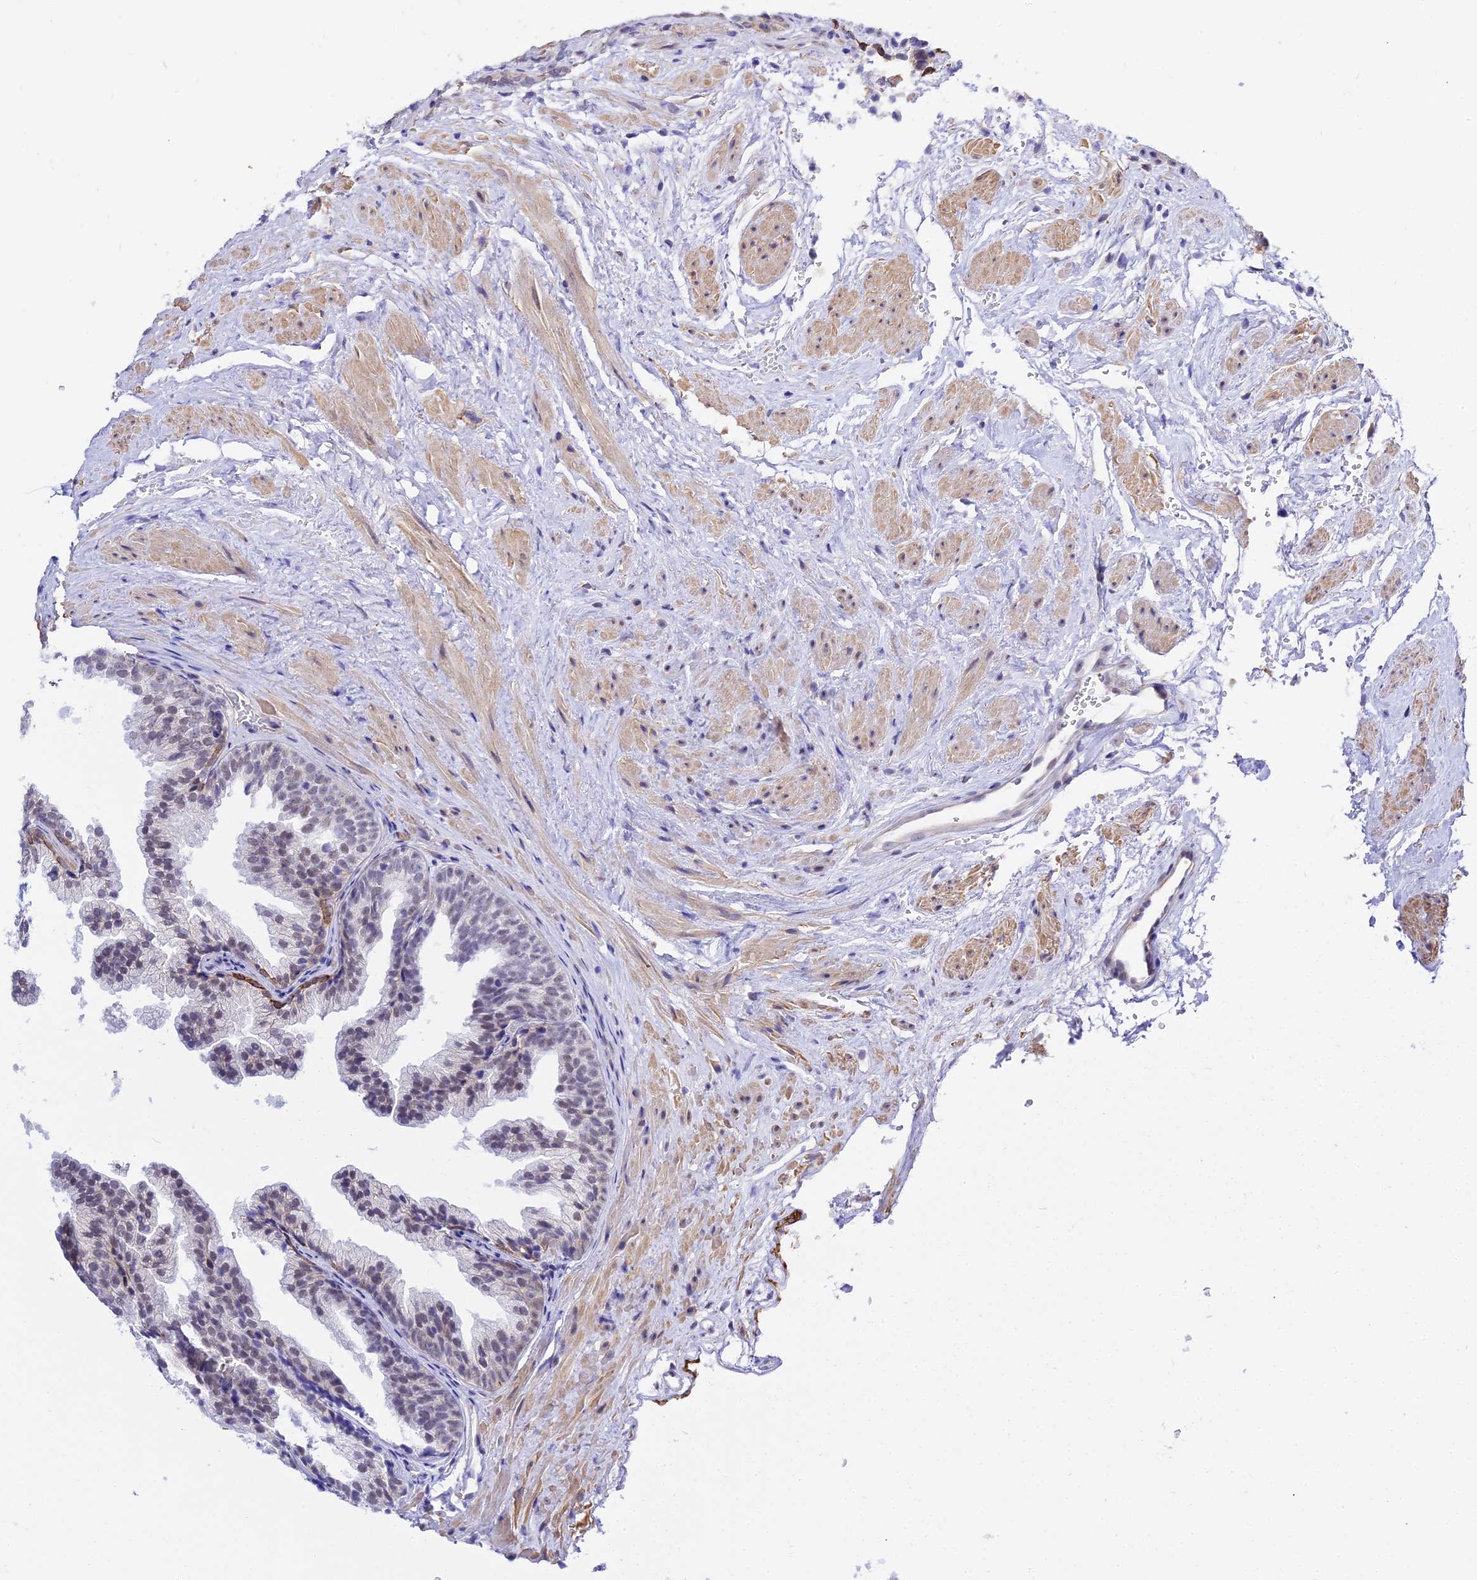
{"staining": {"intensity": "moderate", "quantity": "<25%", "location": "nuclear"}, "tissue": "prostate", "cell_type": "Glandular cells", "image_type": "normal", "snomed": [{"axis": "morphology", "description": "Normal tissue, NOS"}, {"axis": "topography", "description": "Prostate"}], "caption": "Immunohistochemical staining of unremarkable human prostate reveals <25% levels of moderate nuclear protein positivity in approximately <25% of glandular cells.", "gene": "ZNF628", "patient": {"sex": "male", "age": 76}}